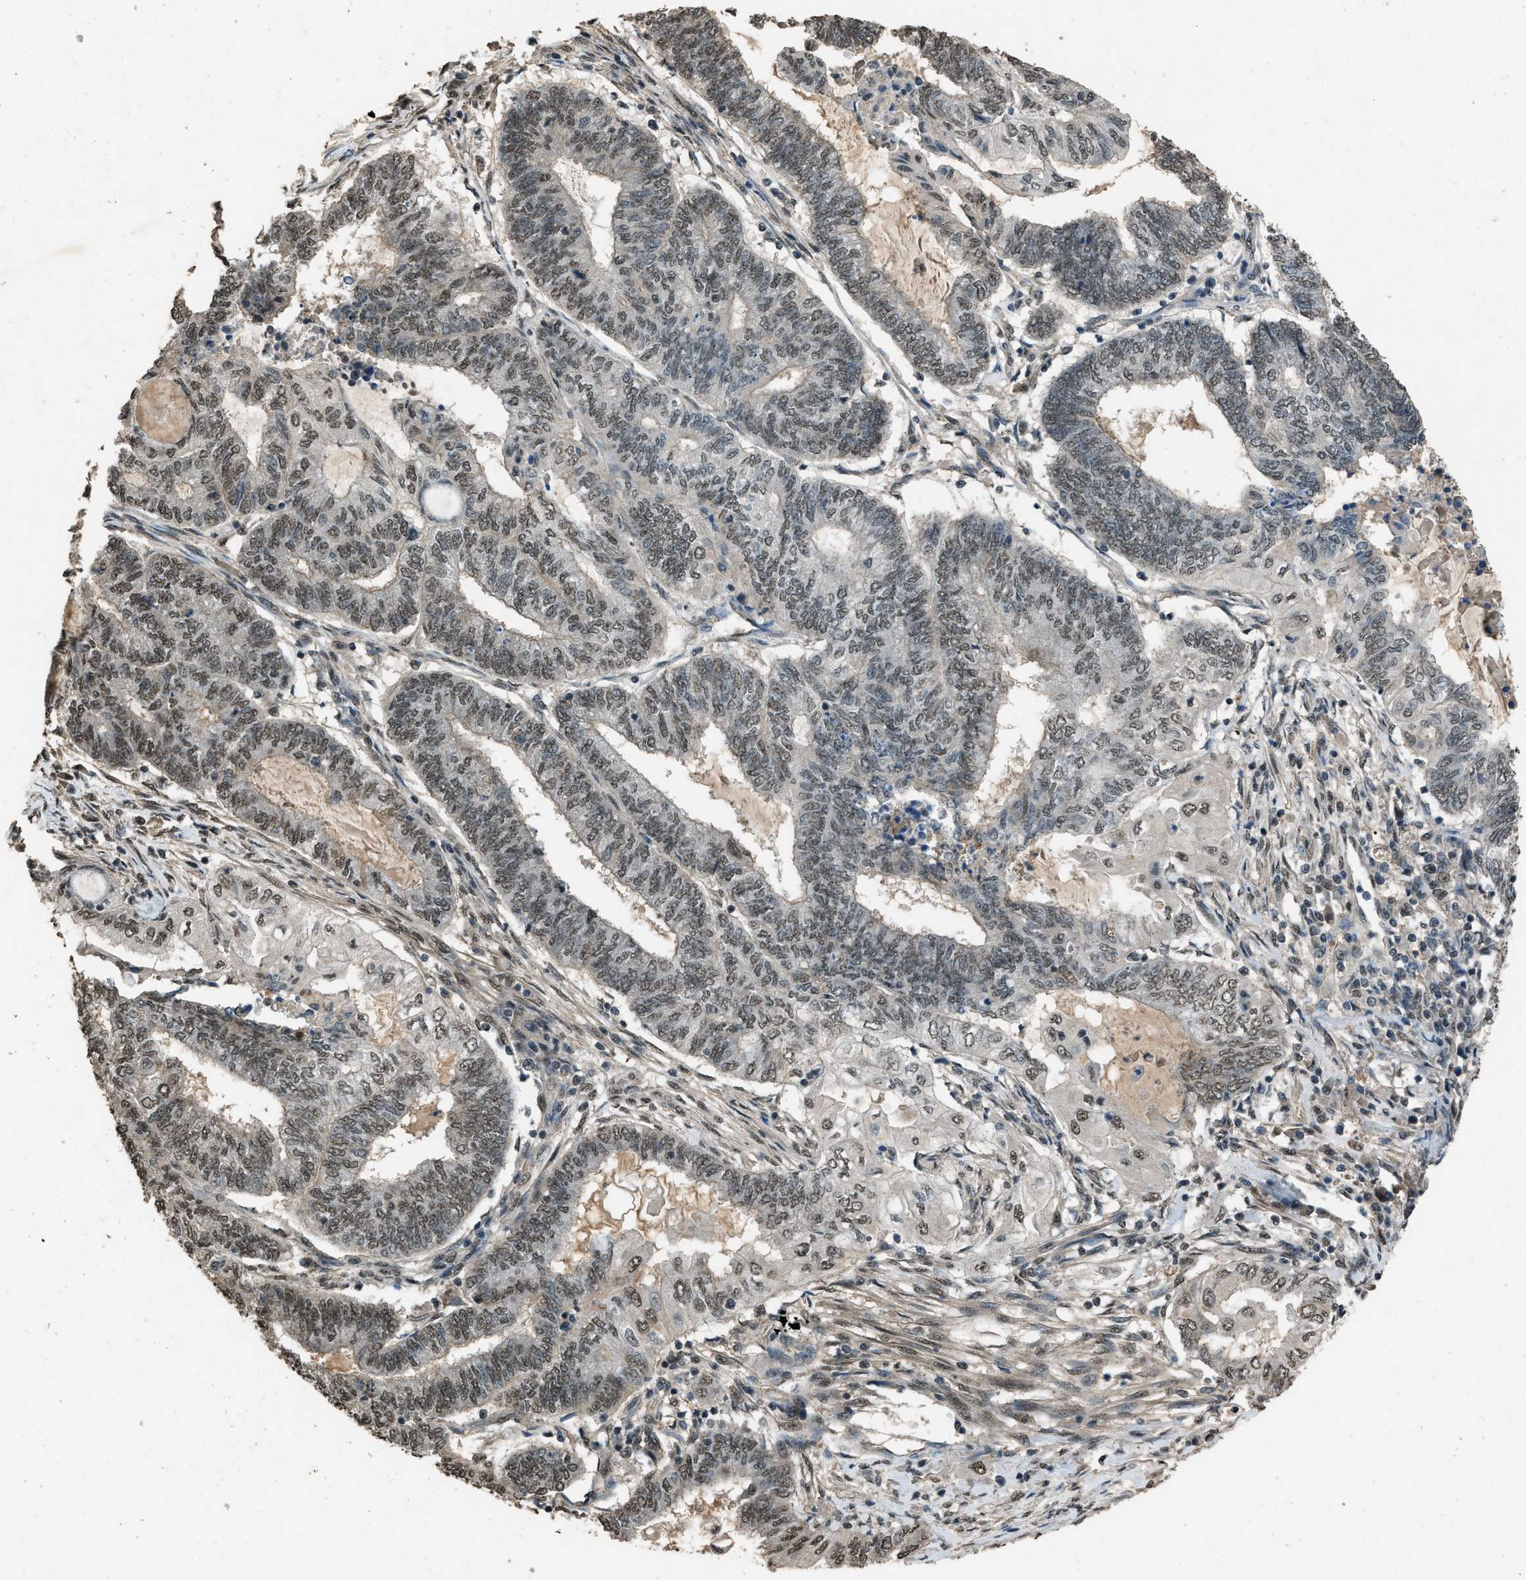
{"staining": {"intensity": "moderate", "quantity": ">75%", "location": "nuclear"}, "tissue": "endometrial cancer", "cell_type": "Tumor cells", "image_type": "cancer", "snomed": [{"axis": "morphology", "description": "Adenocarcinoma, NOS"}, {"axis": "topography", "description": "Uterus"}, {"axis": "topography", "description": "Endometrium"}], "caption": "Human adenocarcinoma (endometrial) stained with a brown dye reveals moderate nuclear positive staining in about >75% of tumor cells.", "gene": "SERTAD2", "patient": {"sex": "female", "age": 70}}